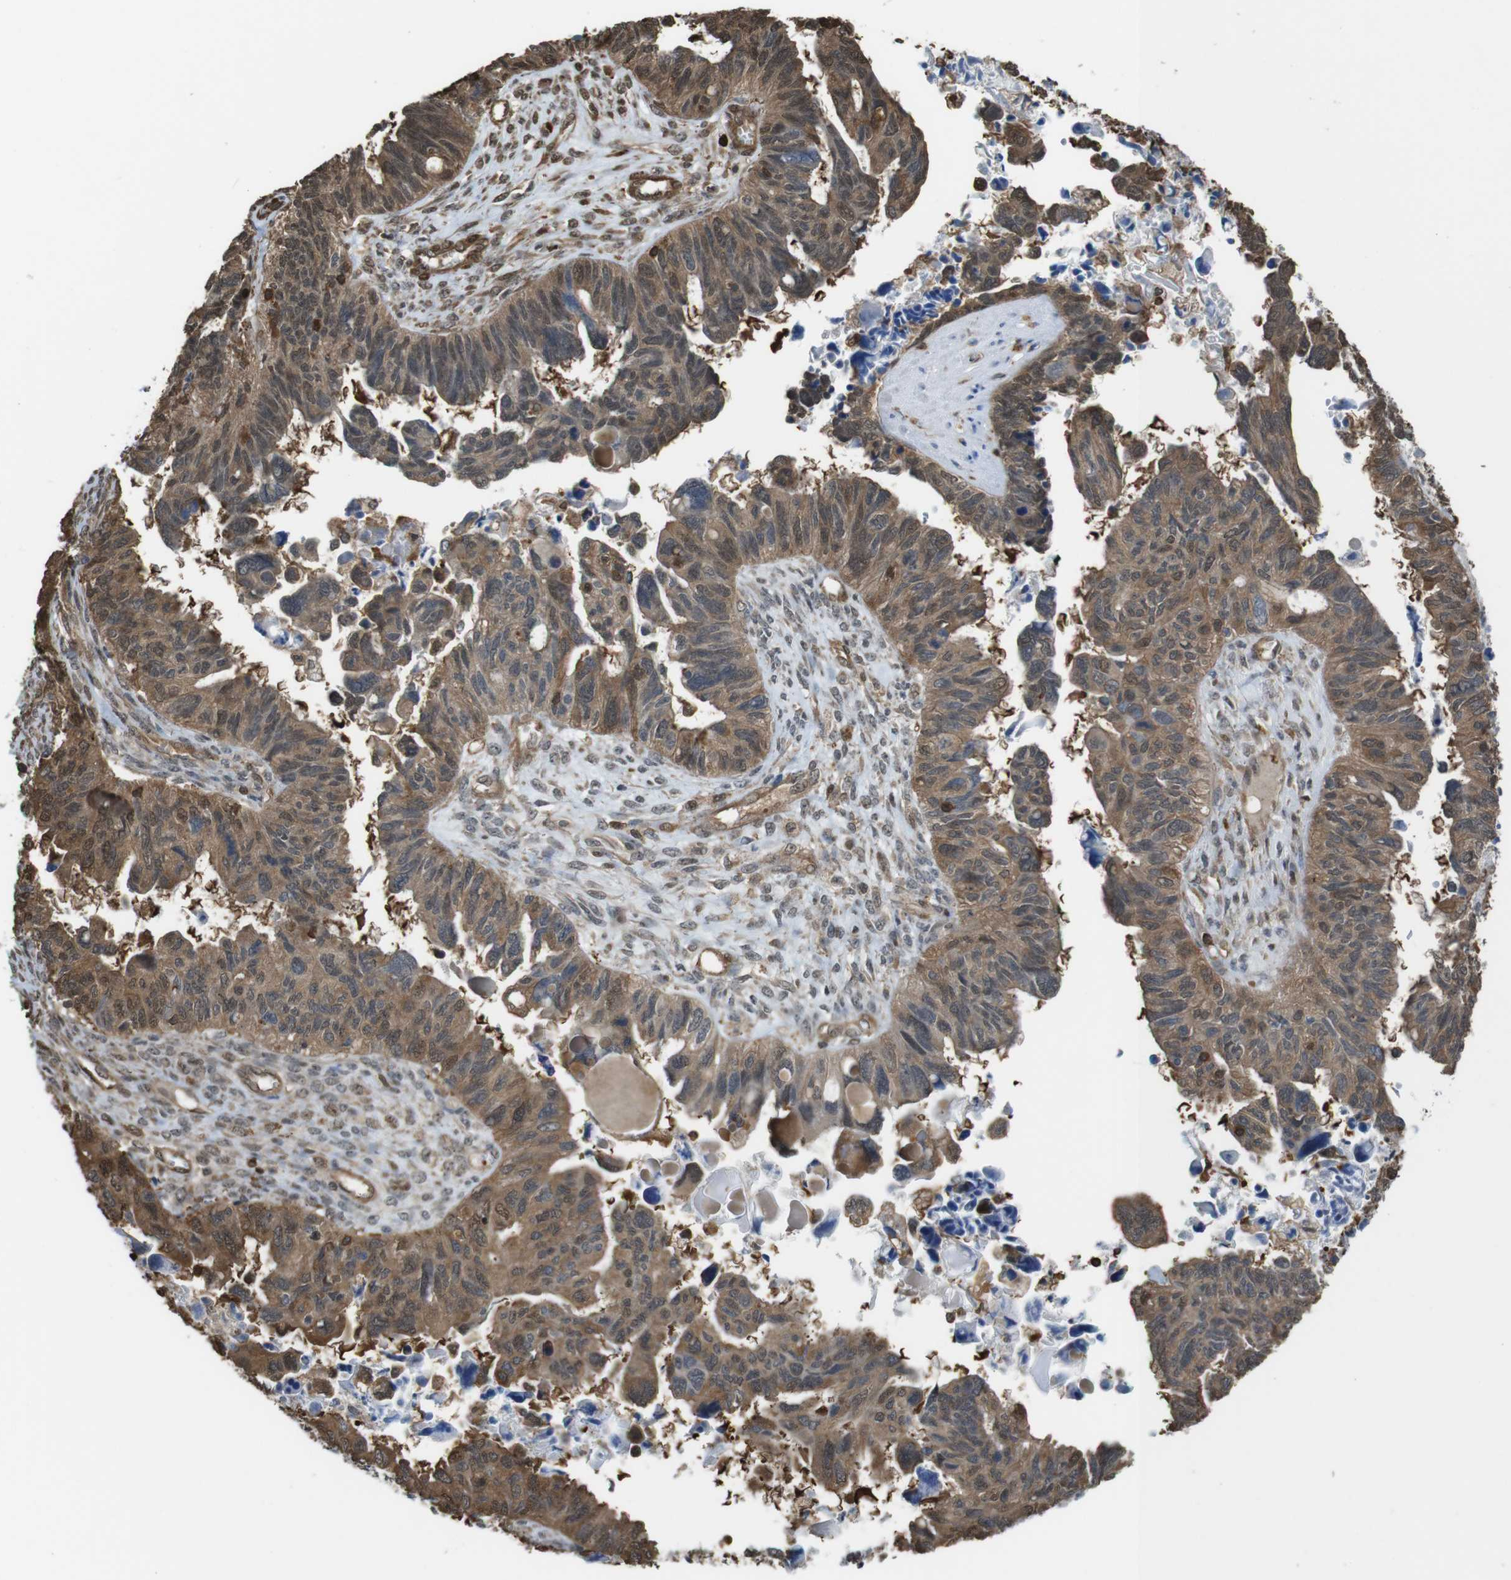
{"staining": {"intensity": "strong", "quantity": ">75%", "location": "cytoplasmic/membranous,nuclear"}, "tissue": "ovarian cancer", "cell_type": "Tumor cells", "image_type": "cancer", "snomed": [{"axis": "morphology", "description": "Cystadenocarcinoma, serous, NOS"}, {"axis": "topography", "description": "Ovary"}], "caption": "Human ovarian cancer stained for a protein (brown) shows strong cytoplasmic/membranous and nuclear positive staining in about >75% of tumor cells.", "gene": "ARHGDIA", "patient": {"sex": "female", "age": 79}}